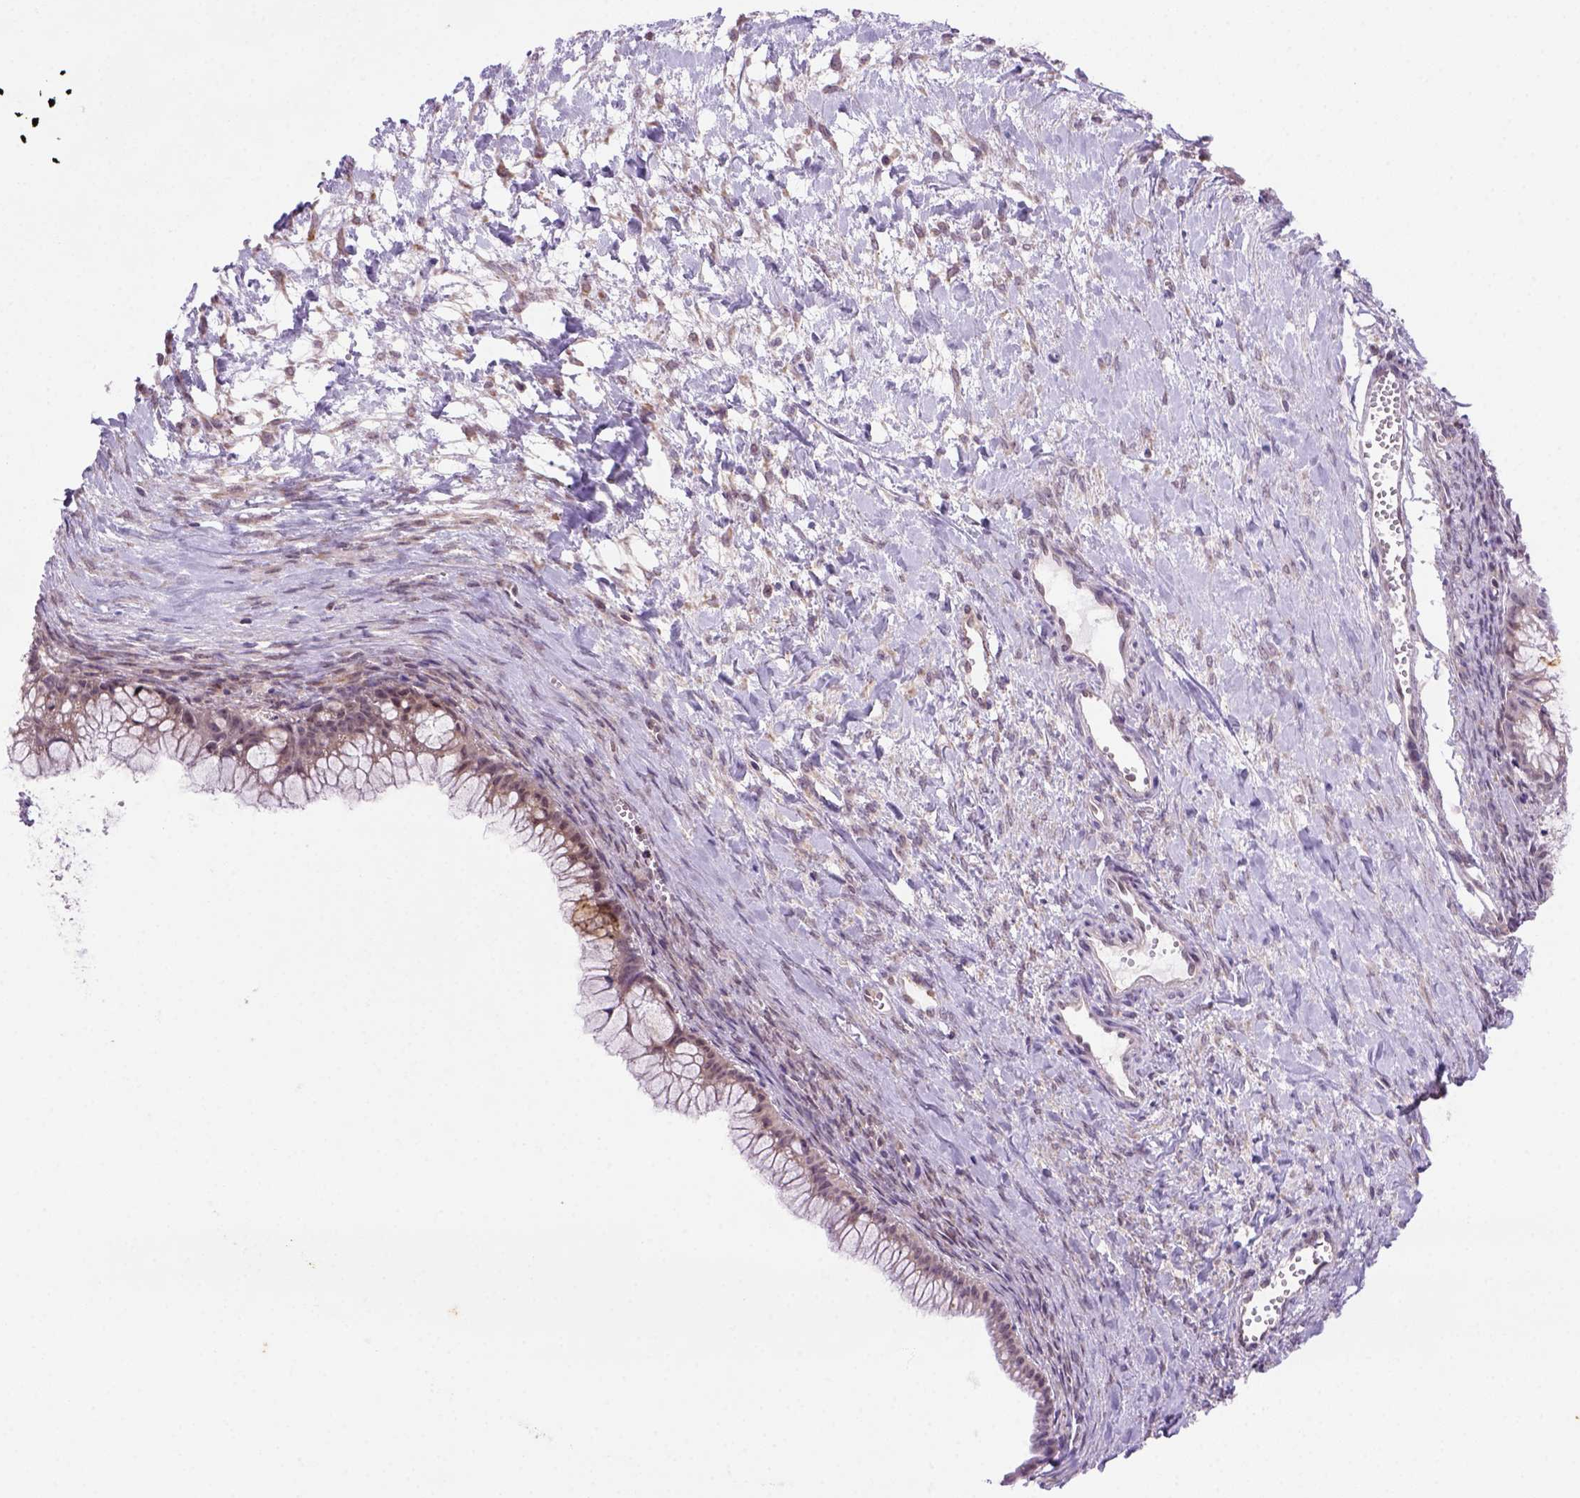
{"staining": {"intensity": "negative", "quantity": "none", "location": "none"}, "tissue": "ovarian cancer", "cell_type": "Tumor cells", "image_type": "cancer", "snomed": [{"axis": "morphology", "description": "Cystadenocarcinoma, mucinous, NOS"}, {"axis": "topography", "description": "Ovary"}], "caption": "The histopathology image reveals no significant positivity in tumor cells of ovarian mucinous cystadenocarcinoma.", "gene": "FZD7", "patient": {"sex": "female", "age": 41}}